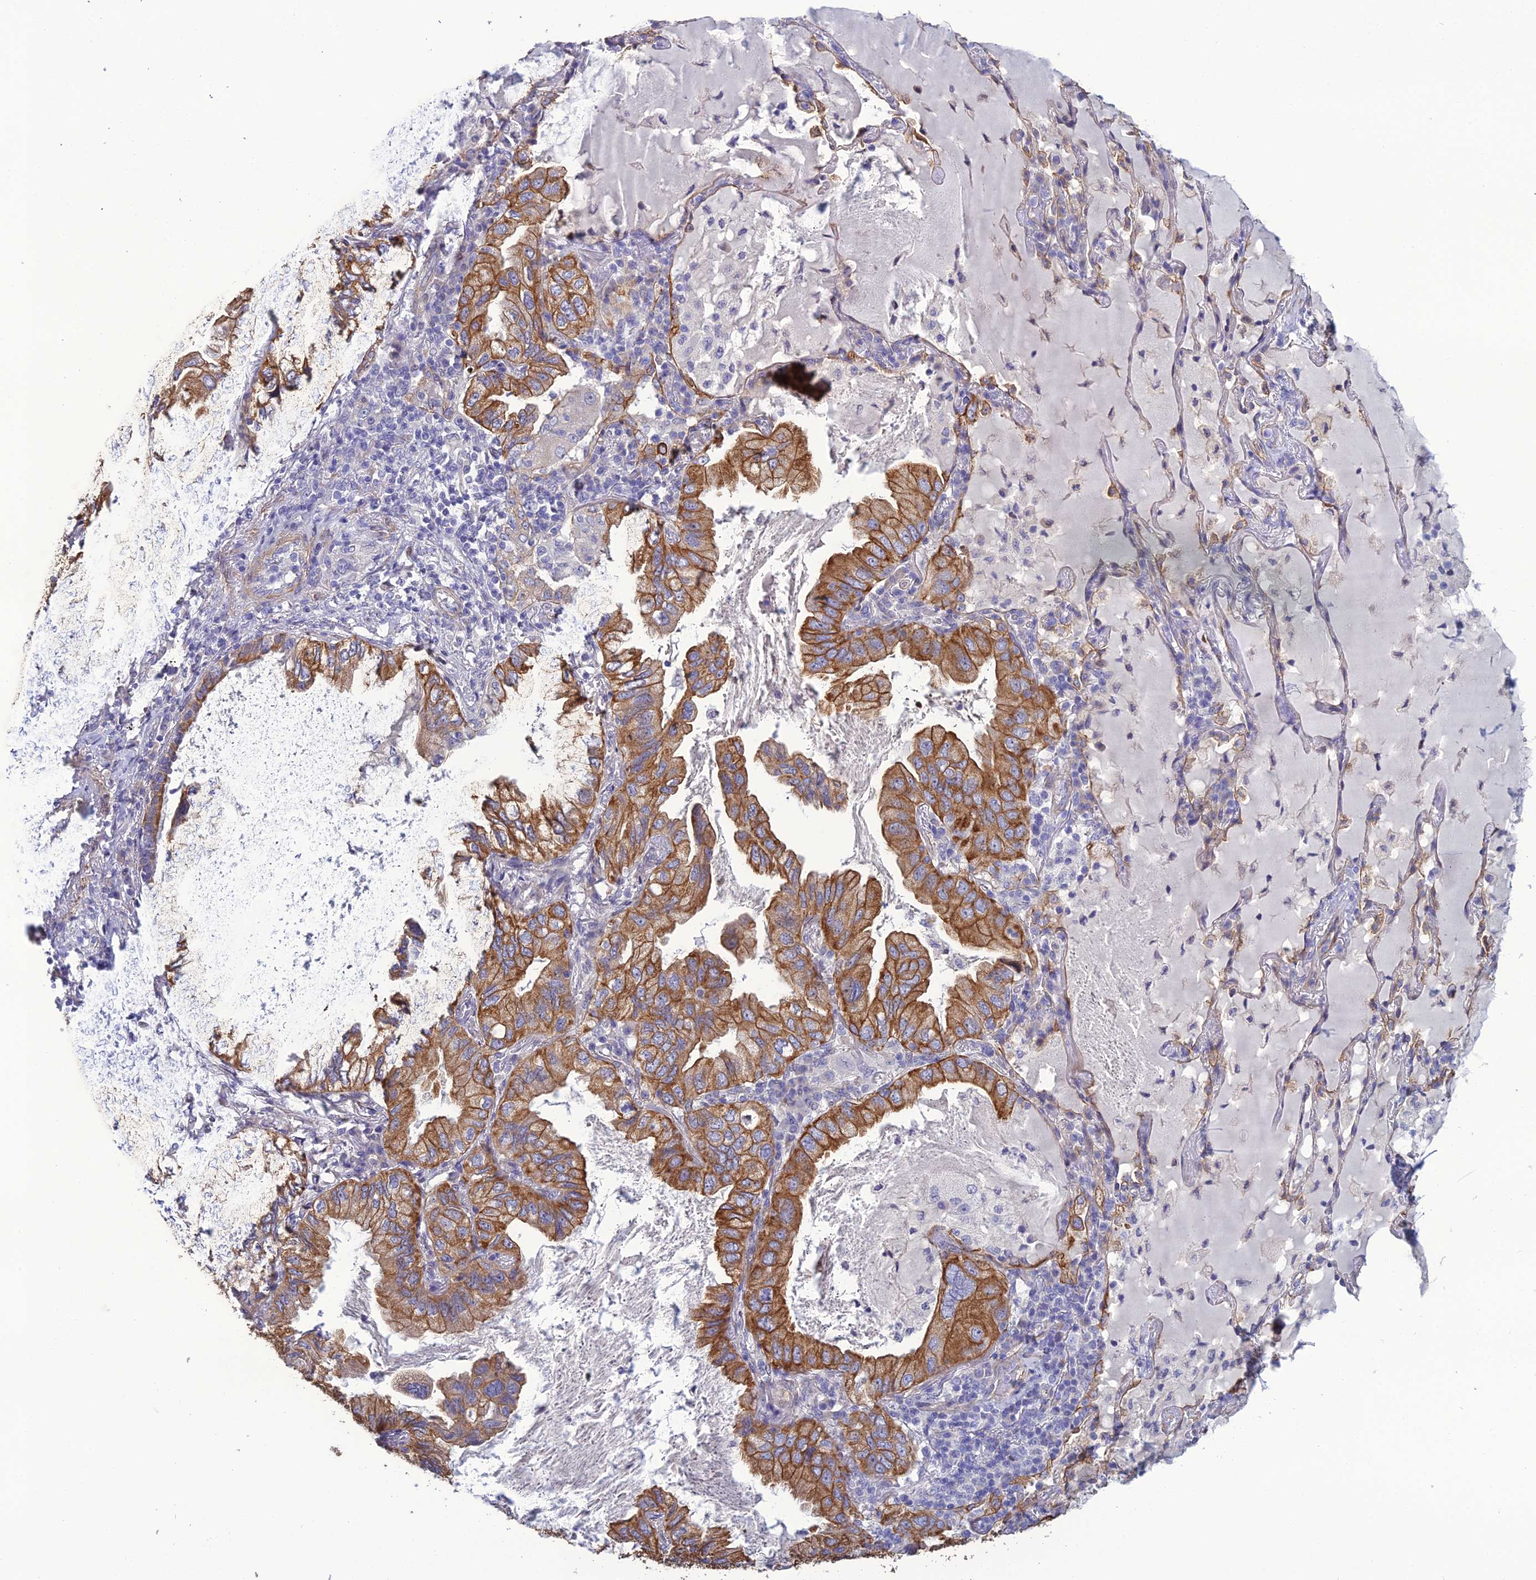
{"staining": {"intensity": "moderate", "quantity": ">75%", "location": "cytoplasmic/membranous"}, "tissue": "lung cancer", "cell_type": "Tumor cells", "image_type": "cancer", "snomed": [{"axis": "morphology", "description": "Adenocarcinoma, NOS"}, {"axis": "topography", "description": "Lung"}], "caption": "Lung cancer was stained to show a protein in brown. There is medium levels of moderate cytoplasmic/membranous positivity in about >75% of tumor cells.", "gene": "LZTS2", "patient": {"sex": "female", "age": 69}}